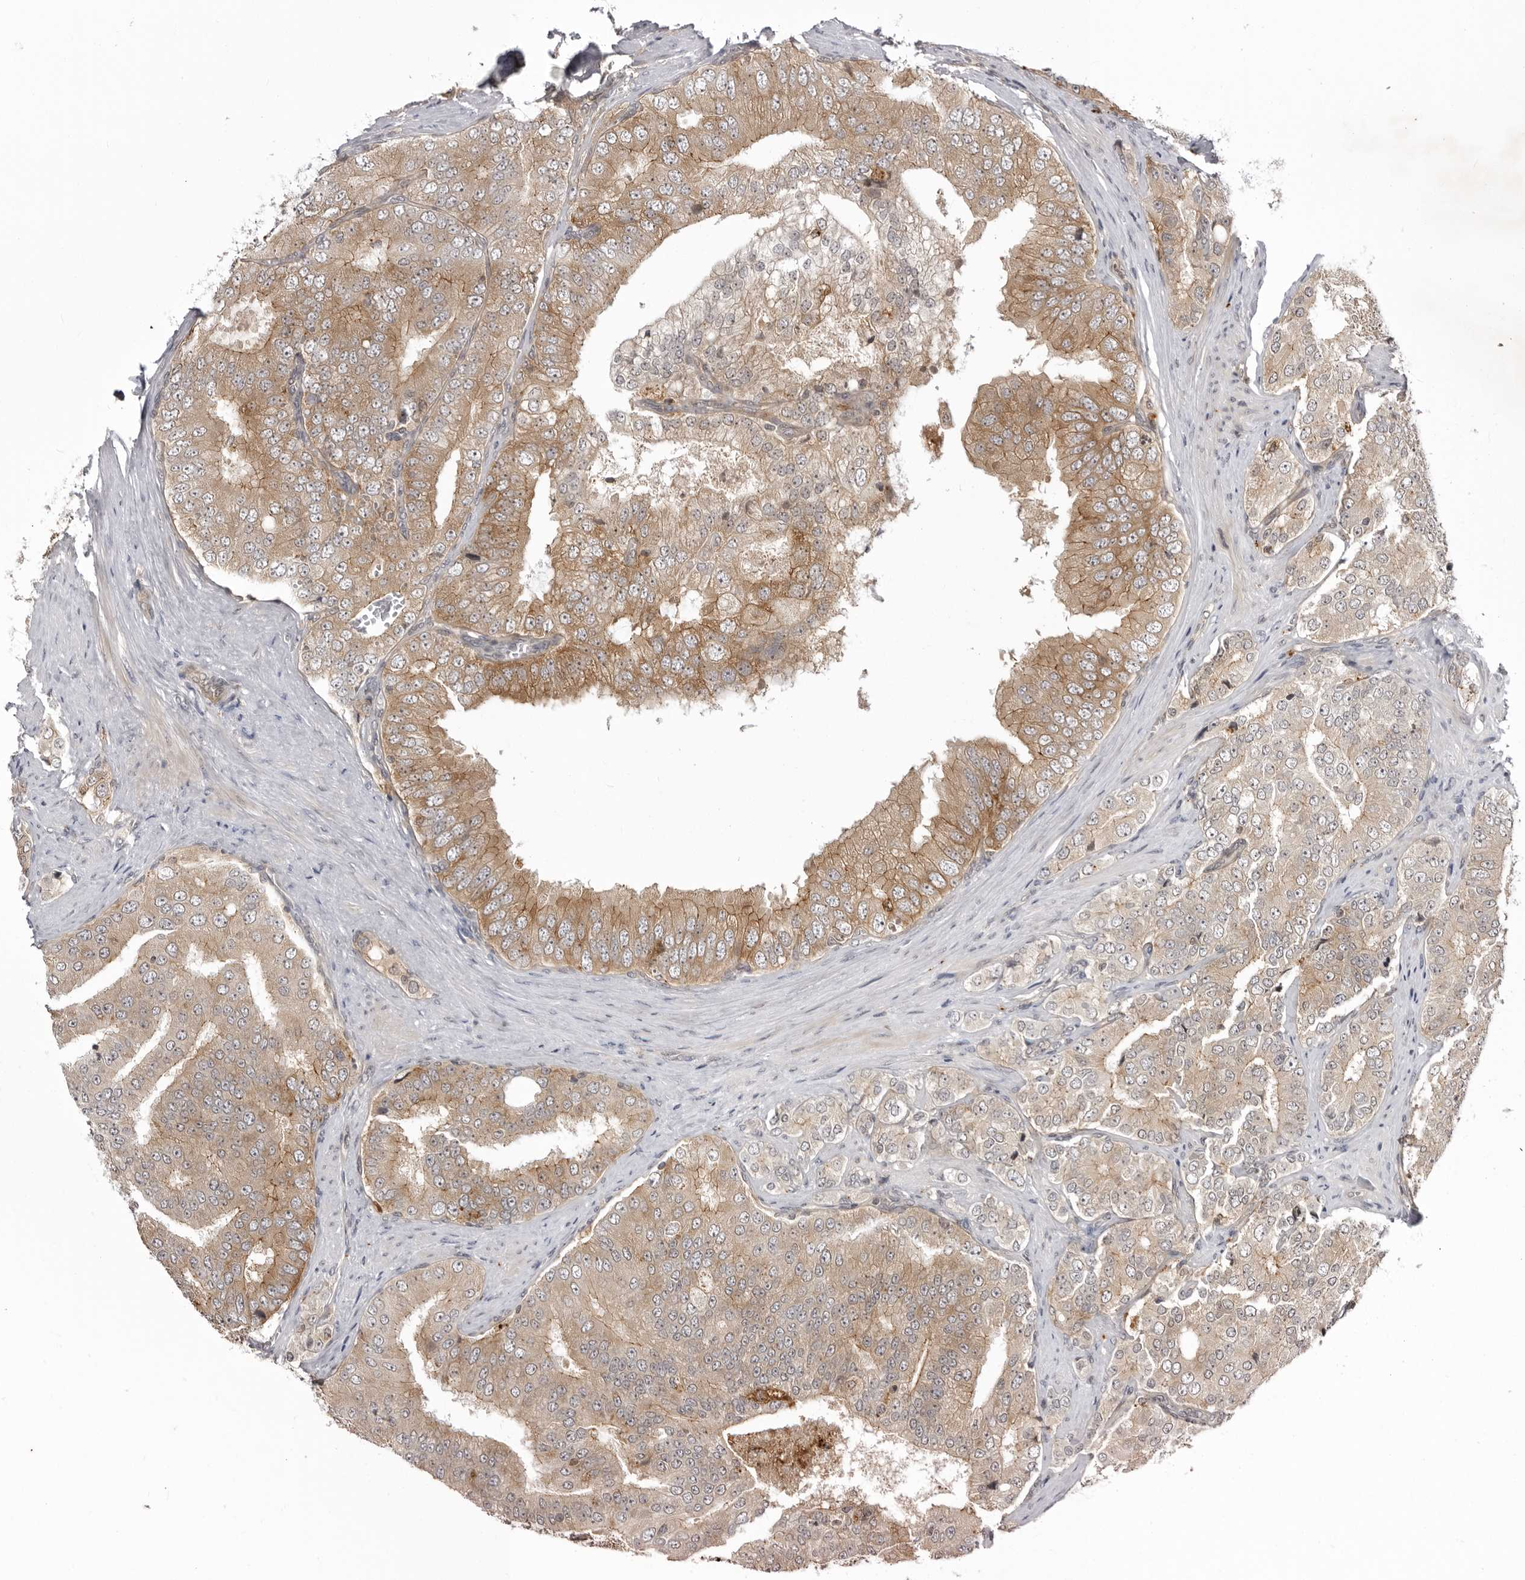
{"staining": {"intensity": "moderate", "quantity": "25%-75%", "location": "cytoplasmic/membranous"}, "tissue": "prostate cancer", "cell_type": "Tumor cells", "image_type": "cancer", "snomed": [{"axis": "morphology", "description": "Adenocarcinoma, High grade"}, {"axis": "topography", "description": "Prostate"}], "caption": "Protein positivity by IHC exhibits moderate cytoplasmic/membranous positivity in approximately 25%-75% of tumor cells in prostate cancer. Using DAB (3,3'-diaminobenzidine) (brown) and hematoxylin (blue) stains, captured at high magnification using brightfield microscopy.", "gene": "USP43", "patient": {"sex": "male", "age": 58}}